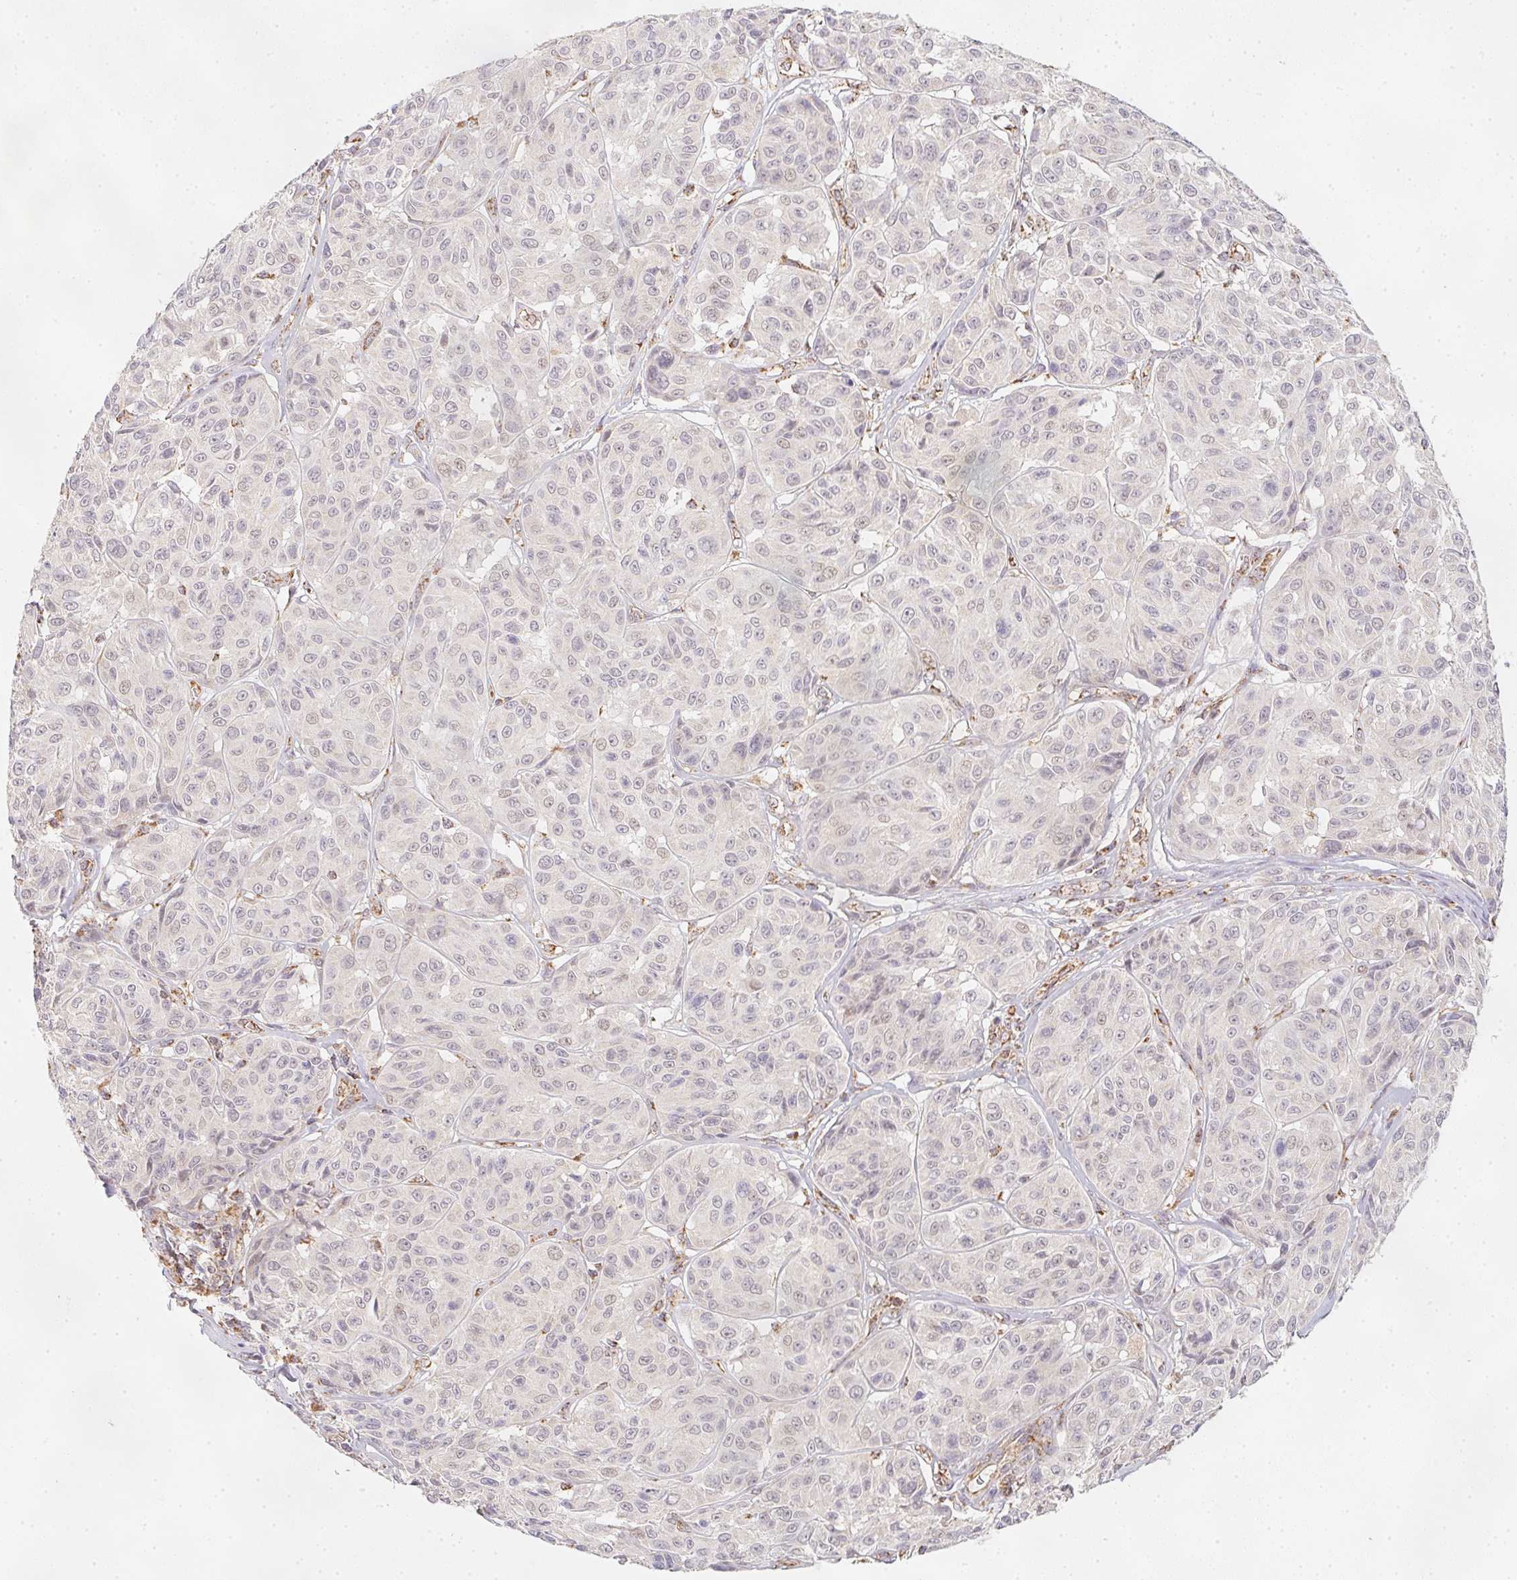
{"staining": {"intensity": "negative", "quantity": "none", "location": "none"}, "tissue": "melanoma", "cell_type": "Tumor cells", "image_type": "cancer", "snomed": [{"axis": "morphology", "description": "Malignant melanoma, NOS"}, {"axis": "topography", "description": "Skin"}], "caption": "This is an immunohistochemistry histopathology image of human melanoma. There is no expression in tumor cells.", "gene": "NDUFS6", "patient": {"sex": "male", "age": 91}}